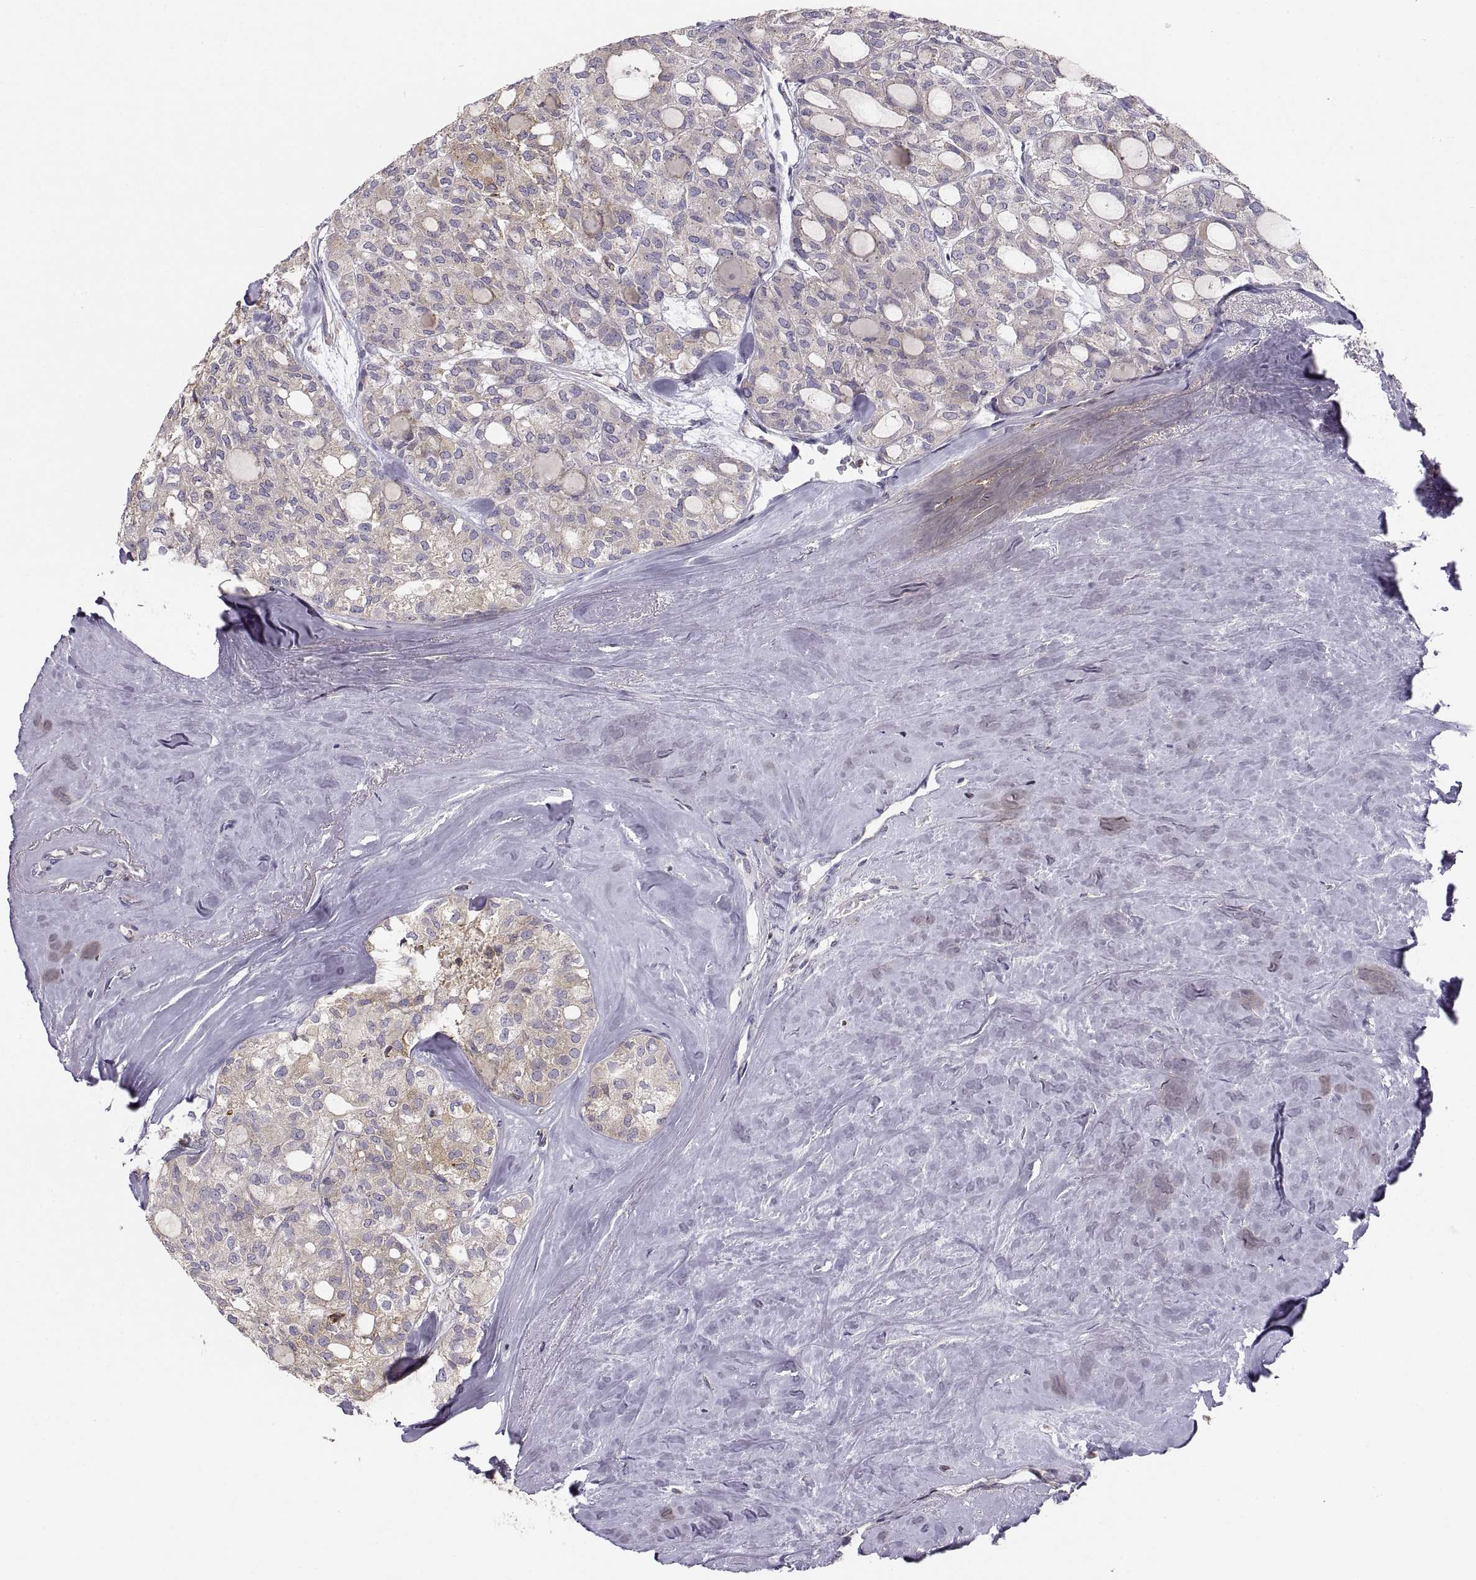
{"staining": {"intensity": "weak", "quantity": "<25%", "location": "cytoplasmic/membranous"}, "tissue": "thyroid cancer", "cell_type": "Tumor cells", "image_type": "cancer", "snomed": [{"axis": "morphology", "description": "Follicular adenoma carcinoma, NOS"}, {"axis": "topography", "description": "Thyroid gland"}], "caption": "Thyroid follicular adenoma carcinoma was stained to show a protein in brown. There is no significant positivity in tumor cells.", "gene": "ERO1A", "patient": {"sex": "male", "age": 75}}